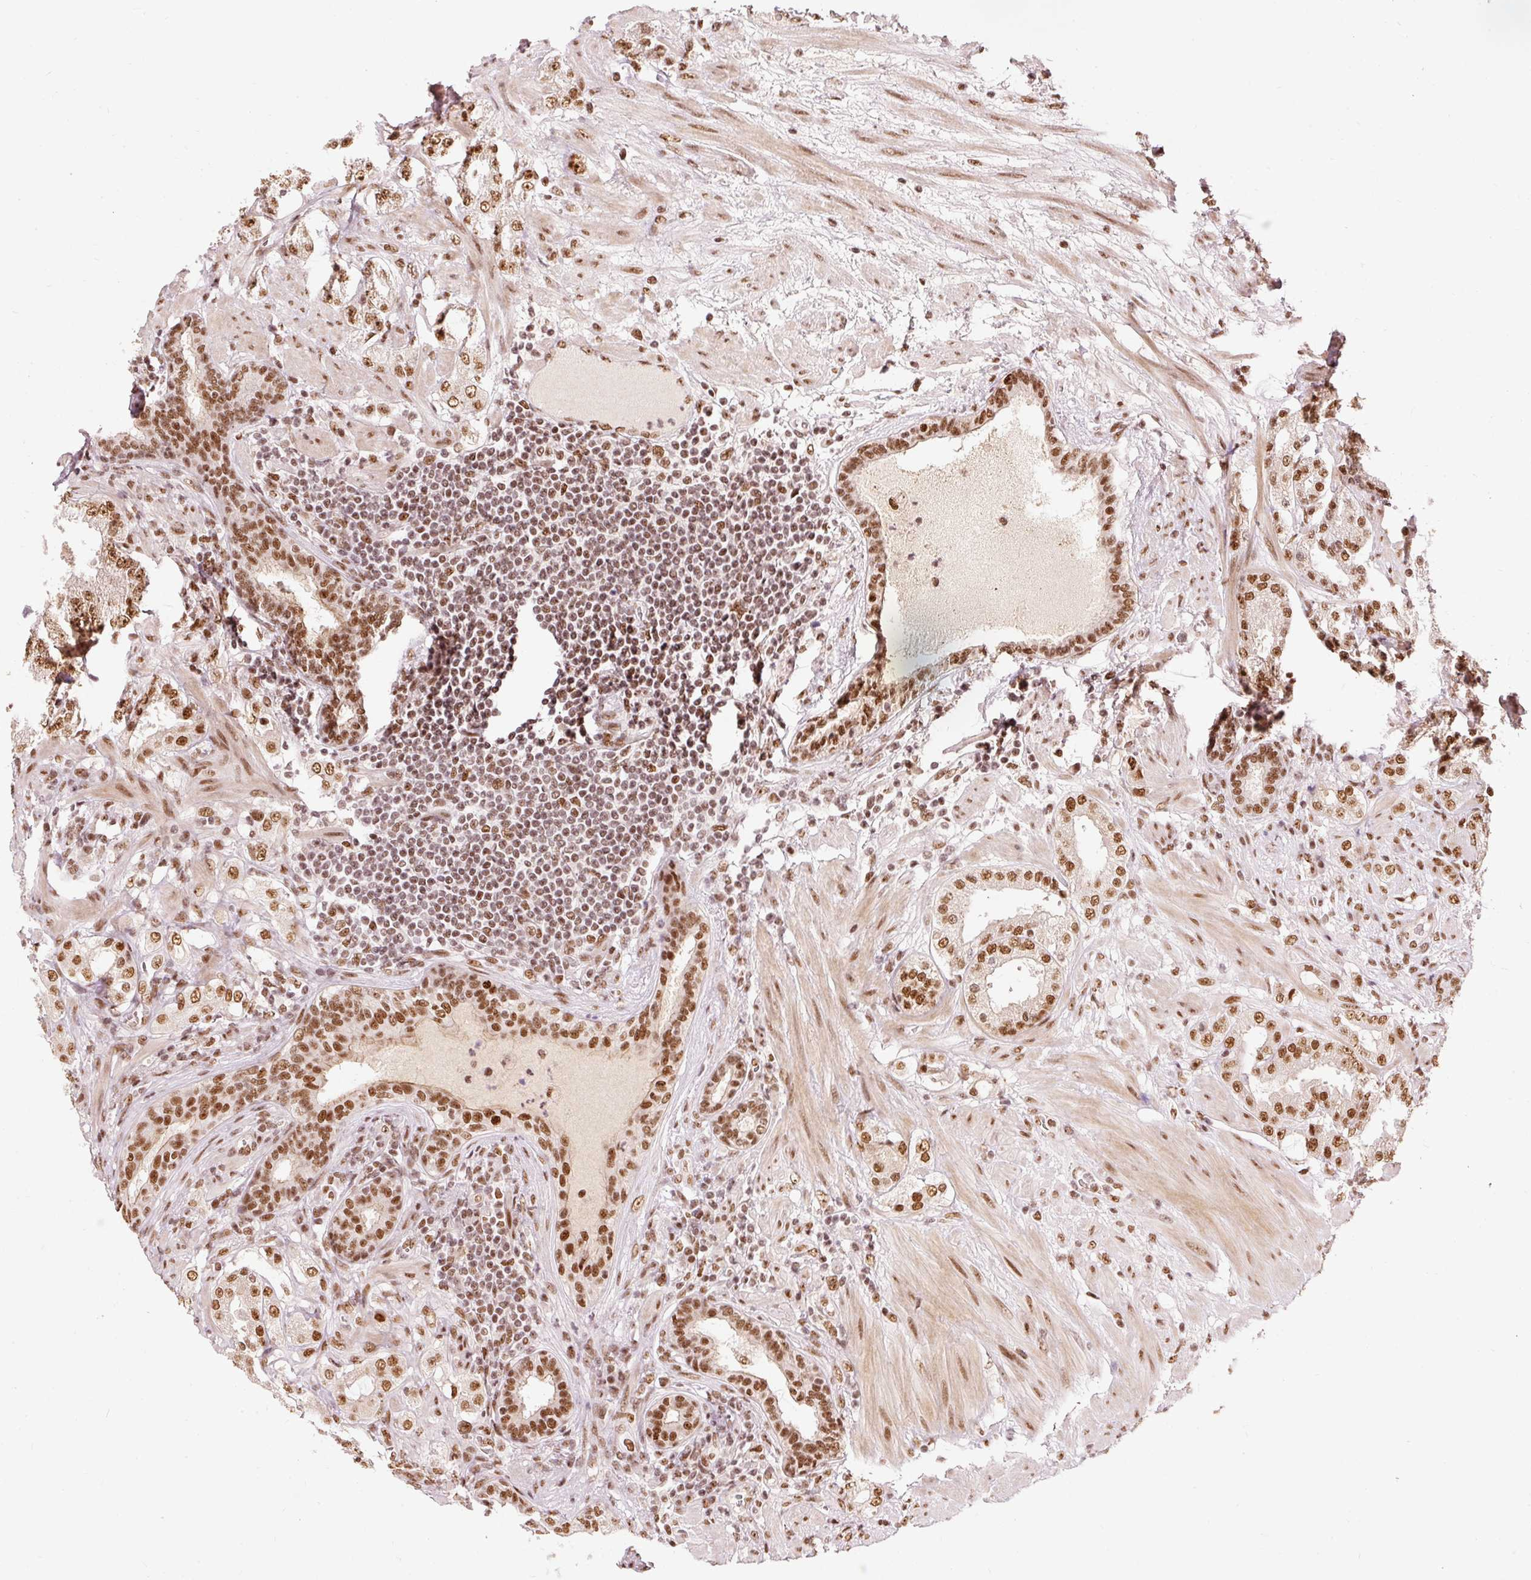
{"staining": {"intensity": "moderate", "quantity": ">75%", "location": "nuclear"}, "tissue": "prostate cancer", "cell_type": "Tumor cells", "image_type": "cancer", "snomed": [{"axis": "morphology", "description": "Adenocarcinoma, High grade"}, {"axis": "topography", "description": "Prostate"}], "caption": "An image of human prostate adenocarcinoma (high-grade) stained for a protein demonstrates moderate nuclear brown staining in tumor cells. (DAB IHC with brightfield microscopy, high magnification).", "gene": "ZBTB44", "patient": {"sex": "male", "age": 68}}